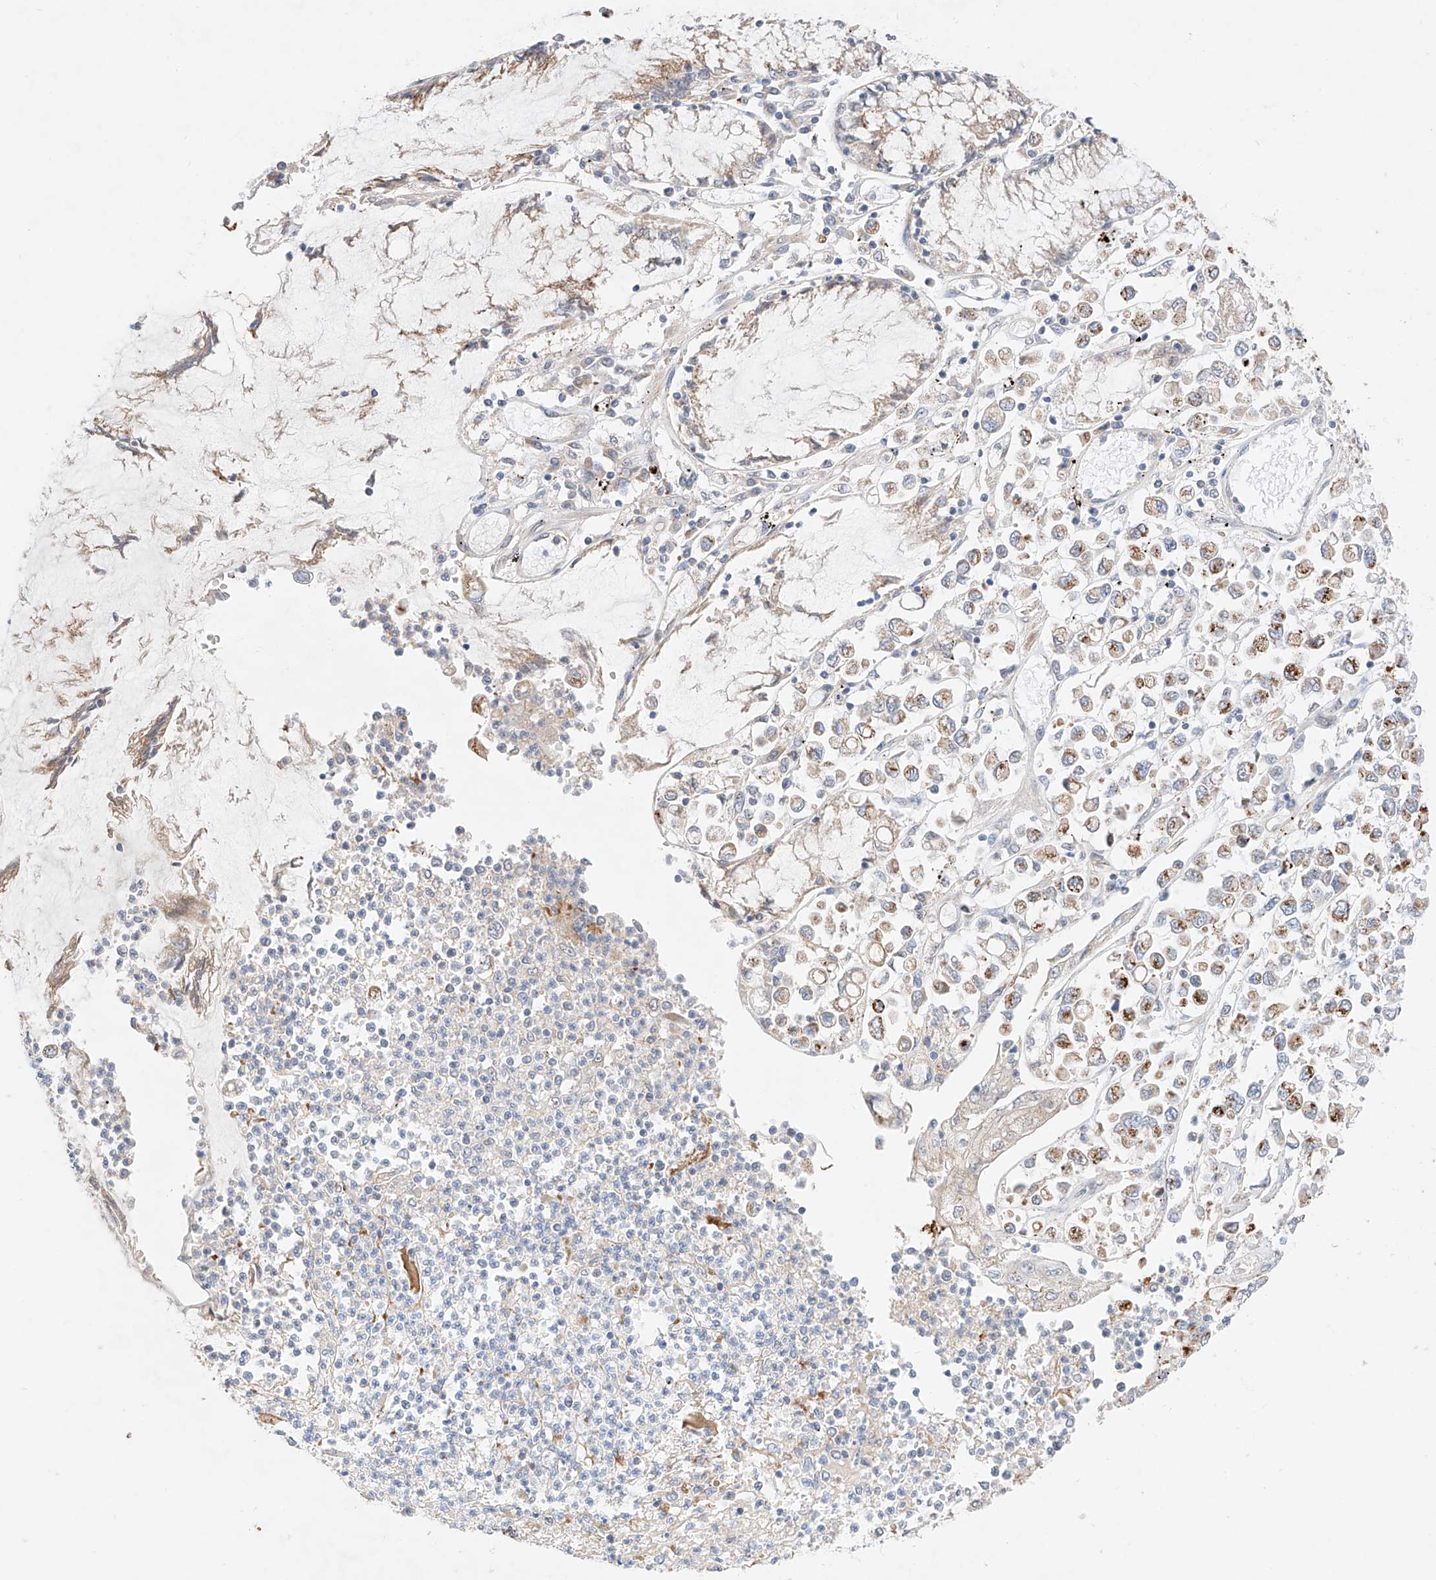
{"staining": {"intensity": "moderate", "quantity": "25%-75%", "location": "cytoplasmic/membranous"}, "tissue": "stomach cancer", "cell_type": "Tumor cells", "image_type": "cancer", "snomed": [{"axis": "morphology", "description": "Adenocarcinoma, NOS"}, {"axis": "topography", "description": "Stomach"}], "caption": "Immunohistochemistry image of neoplastic tissue: stomach cancer stained using immunohistochemistry exhibits medium levels of moderate protein expression localized specifically in the cytoplasmic/membranous of tumor cells, appearing as a cytoplasmic/membranous brown color.", "gene": "GCNT1", "patient": {"sex": "female", "age": 76}}